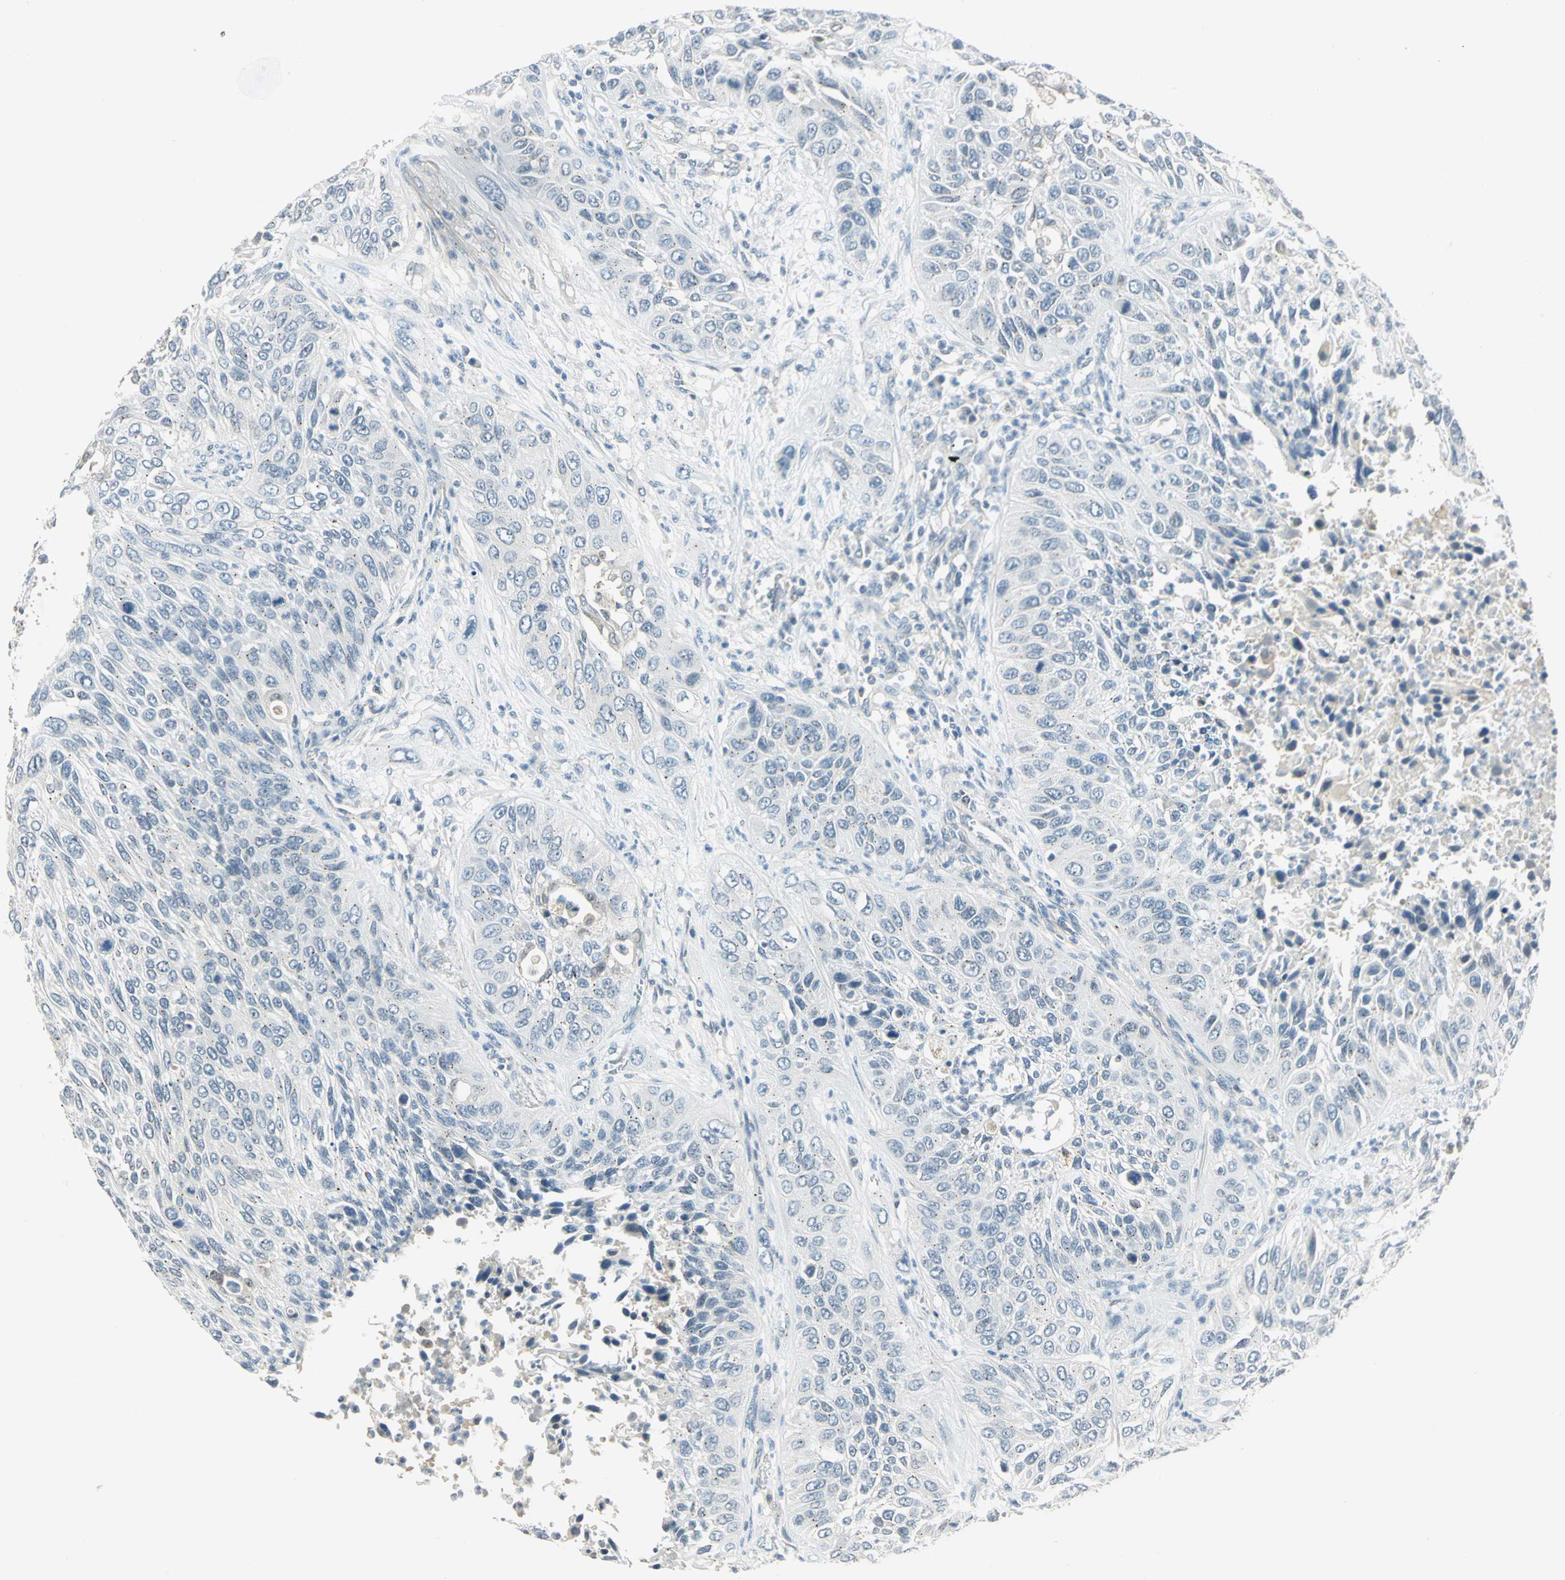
{"staining": {"intensity": "negative", "quantity": "none", "location": "none"}, "tissue": "lung cancer", "cell_type": "Tumor cells", "image_type": "cancer", "snomed": [{"axis": "morphology", "description": "Squamous cell carcinoma, NOS"}, {"axis": "topography", "description": "Lung"}], "caption": "Immunohistochemistry of lung cancer (squamous cell carcinoma) demonstrates no staining in tumor cells.", "gene": "FYN", "patient": {"sex": "female", "age": 76}}